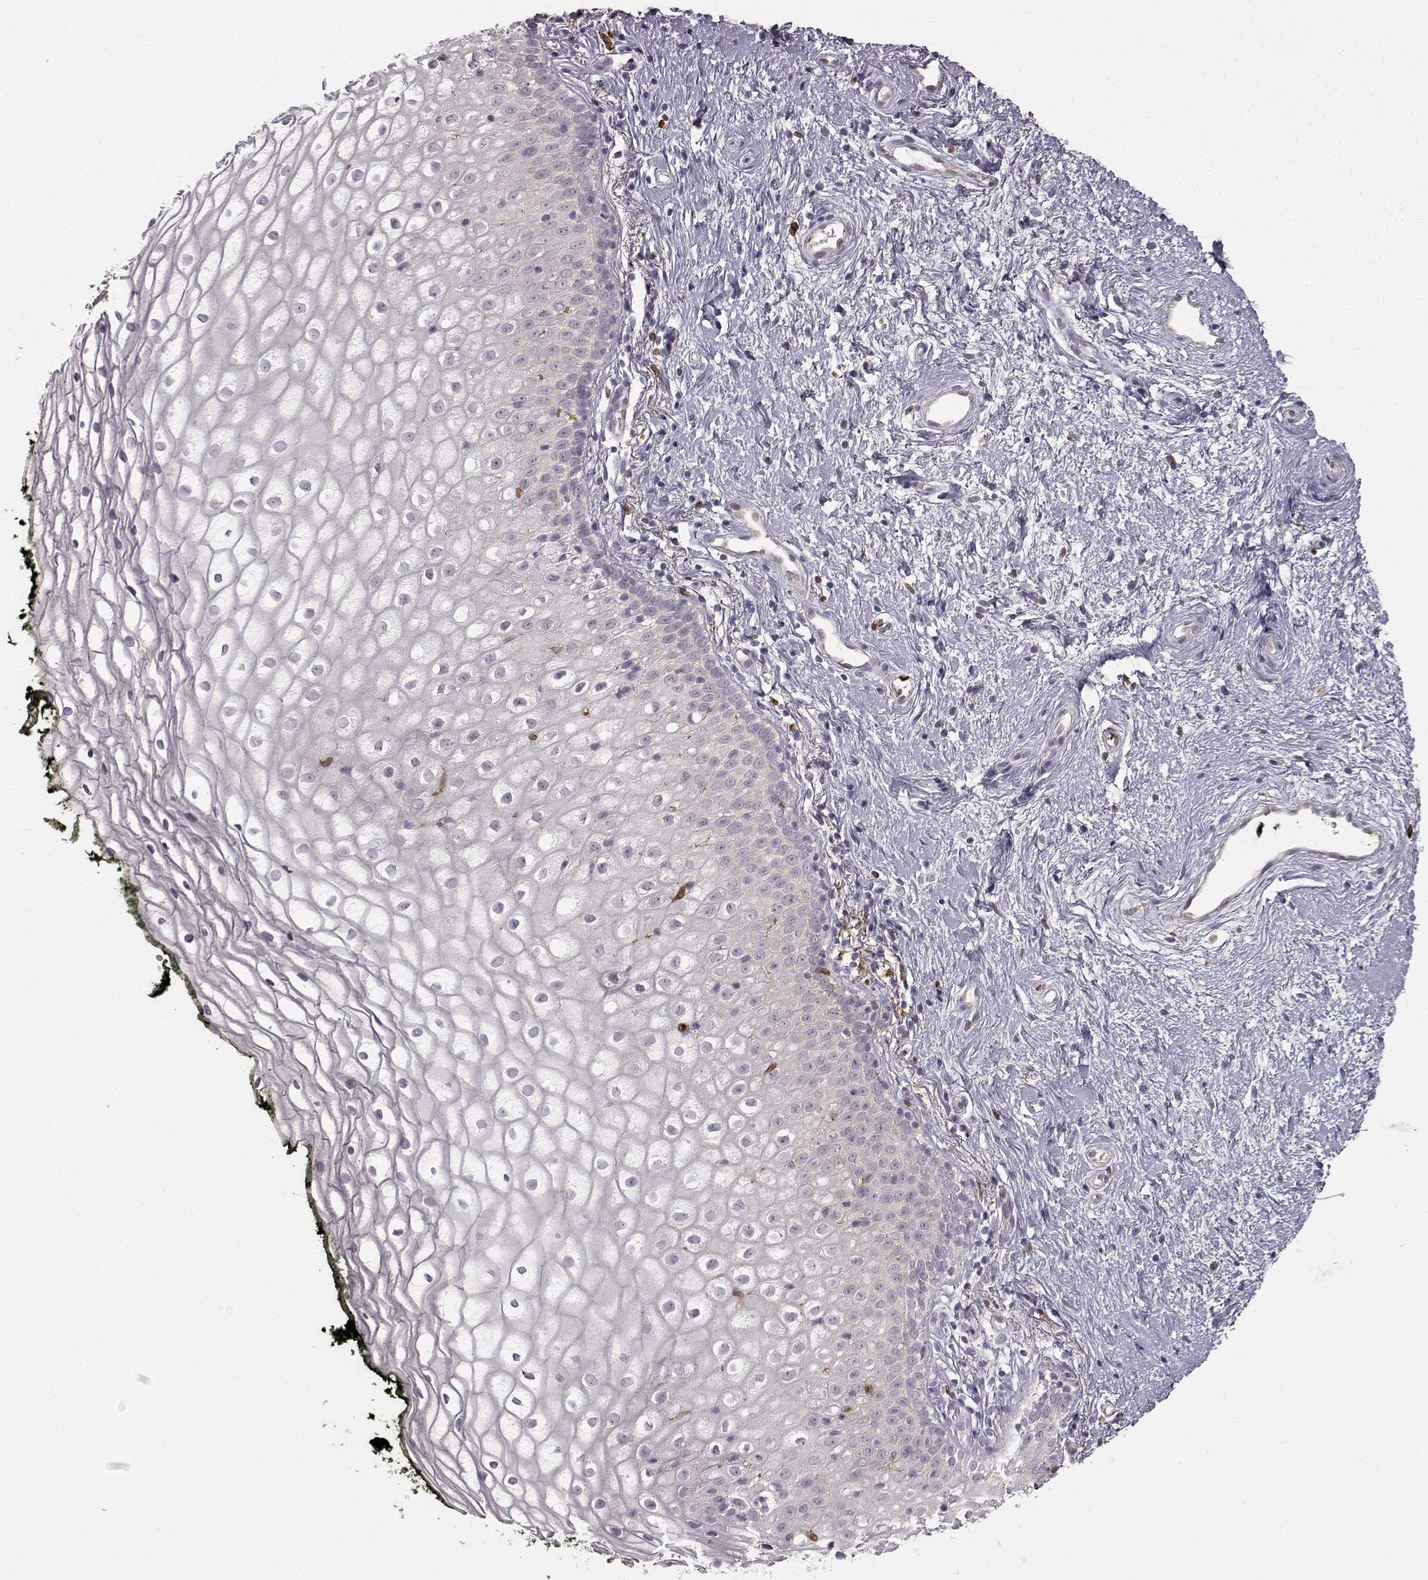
{"staining": {"intensity": "negative", "quantity": "none", "location": "none"}, "tissue": "vagina", "cell_type": "Squamous epithelial cells", "image_type": "normal", "snomed": [{"axis": "morphology", "description": "Normal tissue, NOS"}, {"axis": "topography", "description": "Vagina"}], "caption": "DAB immunohistochemical staining of normal vagina shows no significant positivity in squamous epithelial cells. Nuclei are stained in blue.", "gene": "SPAG17", "patient": {"sex": "female", "age": 47}}